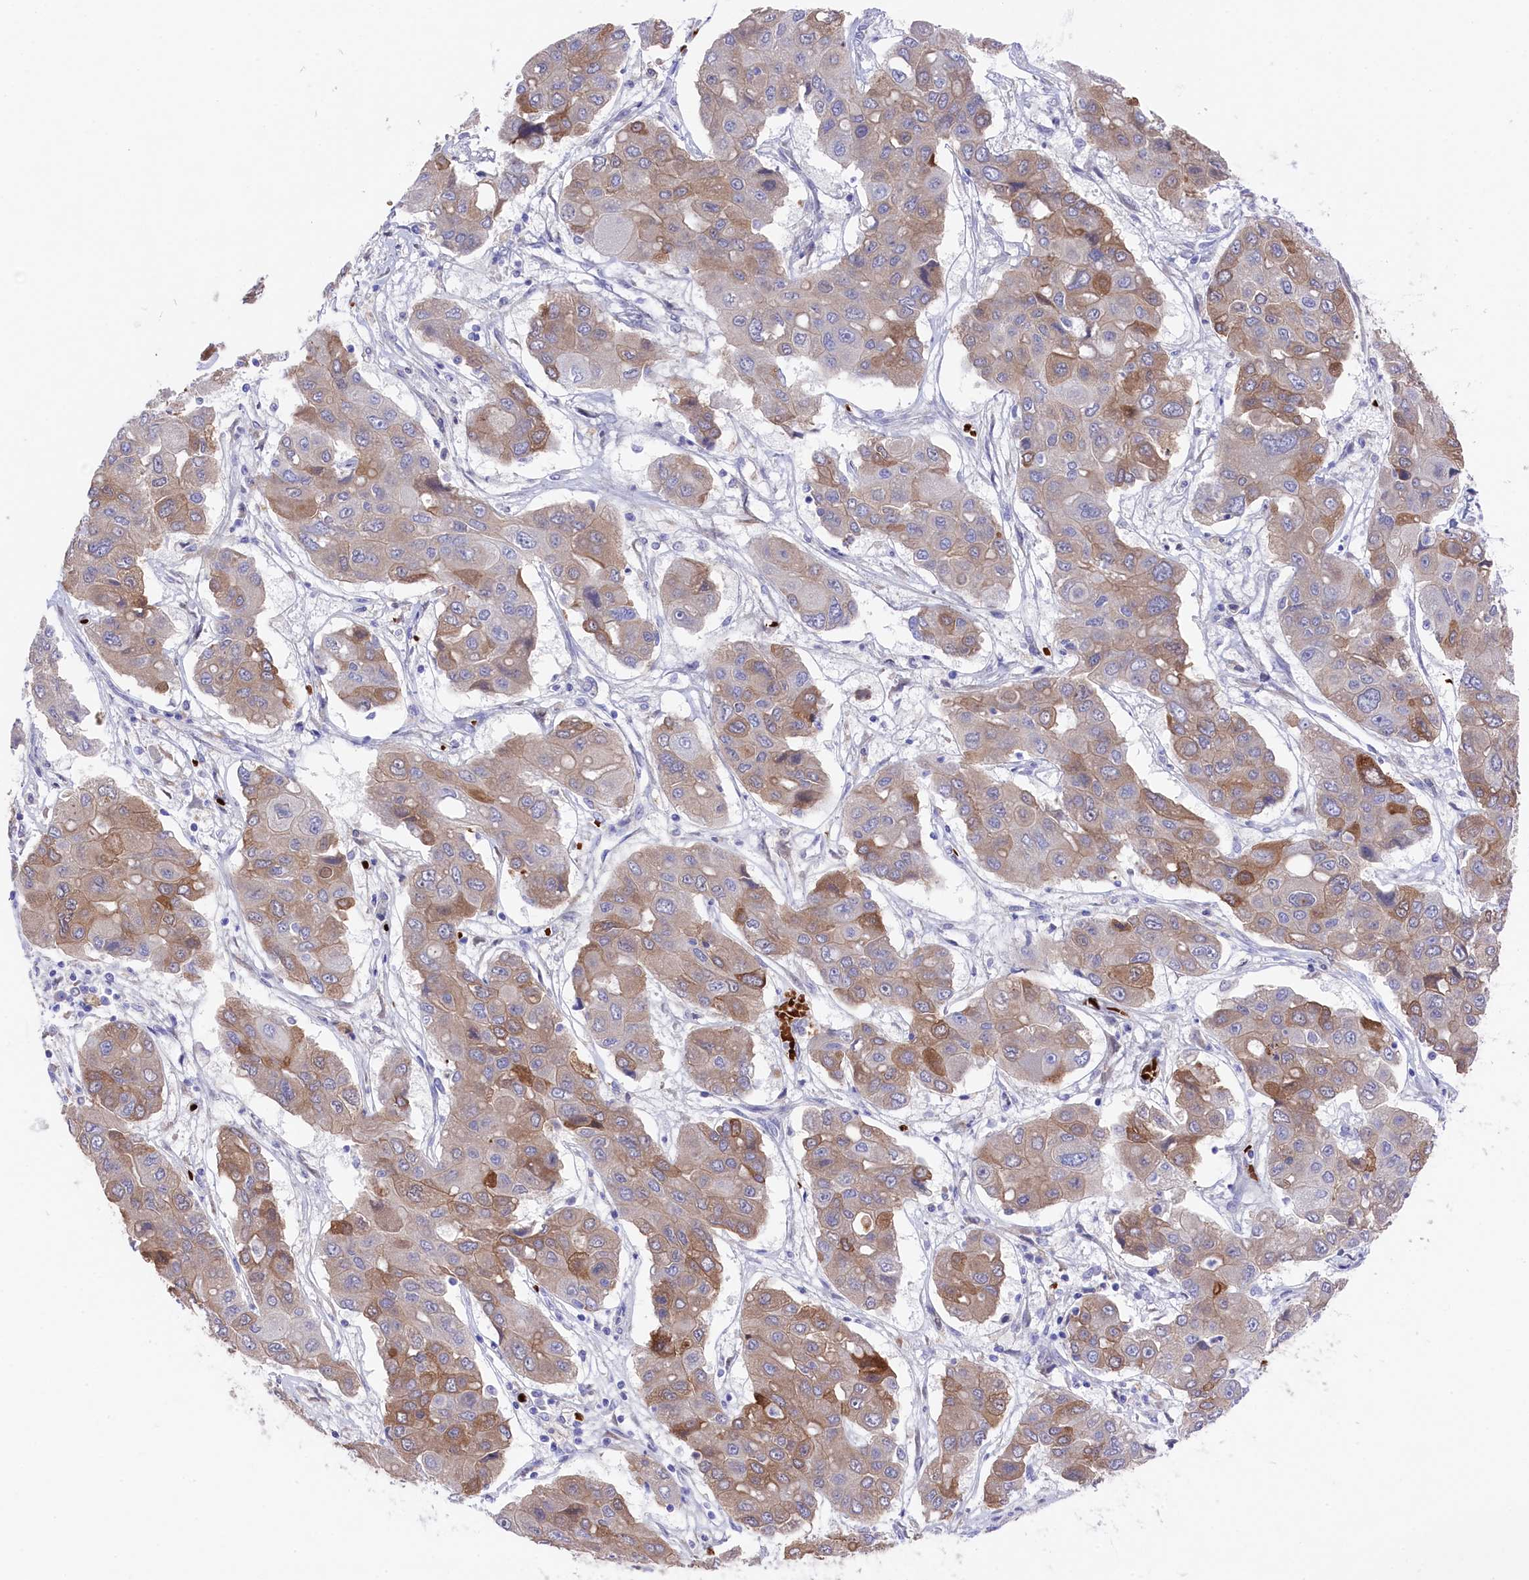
{"staining": {"intensity": "moderate", "quantity": "<25%", "location": "cytoplasmic/membranous"}, "tissue": "liver cancer", "cell_type": "Tumor cells", "image_type": "cancer", "snomed": [{"axis": "morphology", "description": "Cholangiocarcinoma"}, {"axis": "topography", "description": "Liver"}], "caption": "Liver cancer (cholangiocarcinoma) tissue exhibits moderate cytoplasmic/membranous staining in approximately <25% of tumor cells, visualized by immunohistochemistry.", "gene": "LHFPL4", "patient": {"sex": "male", "age": 67}}